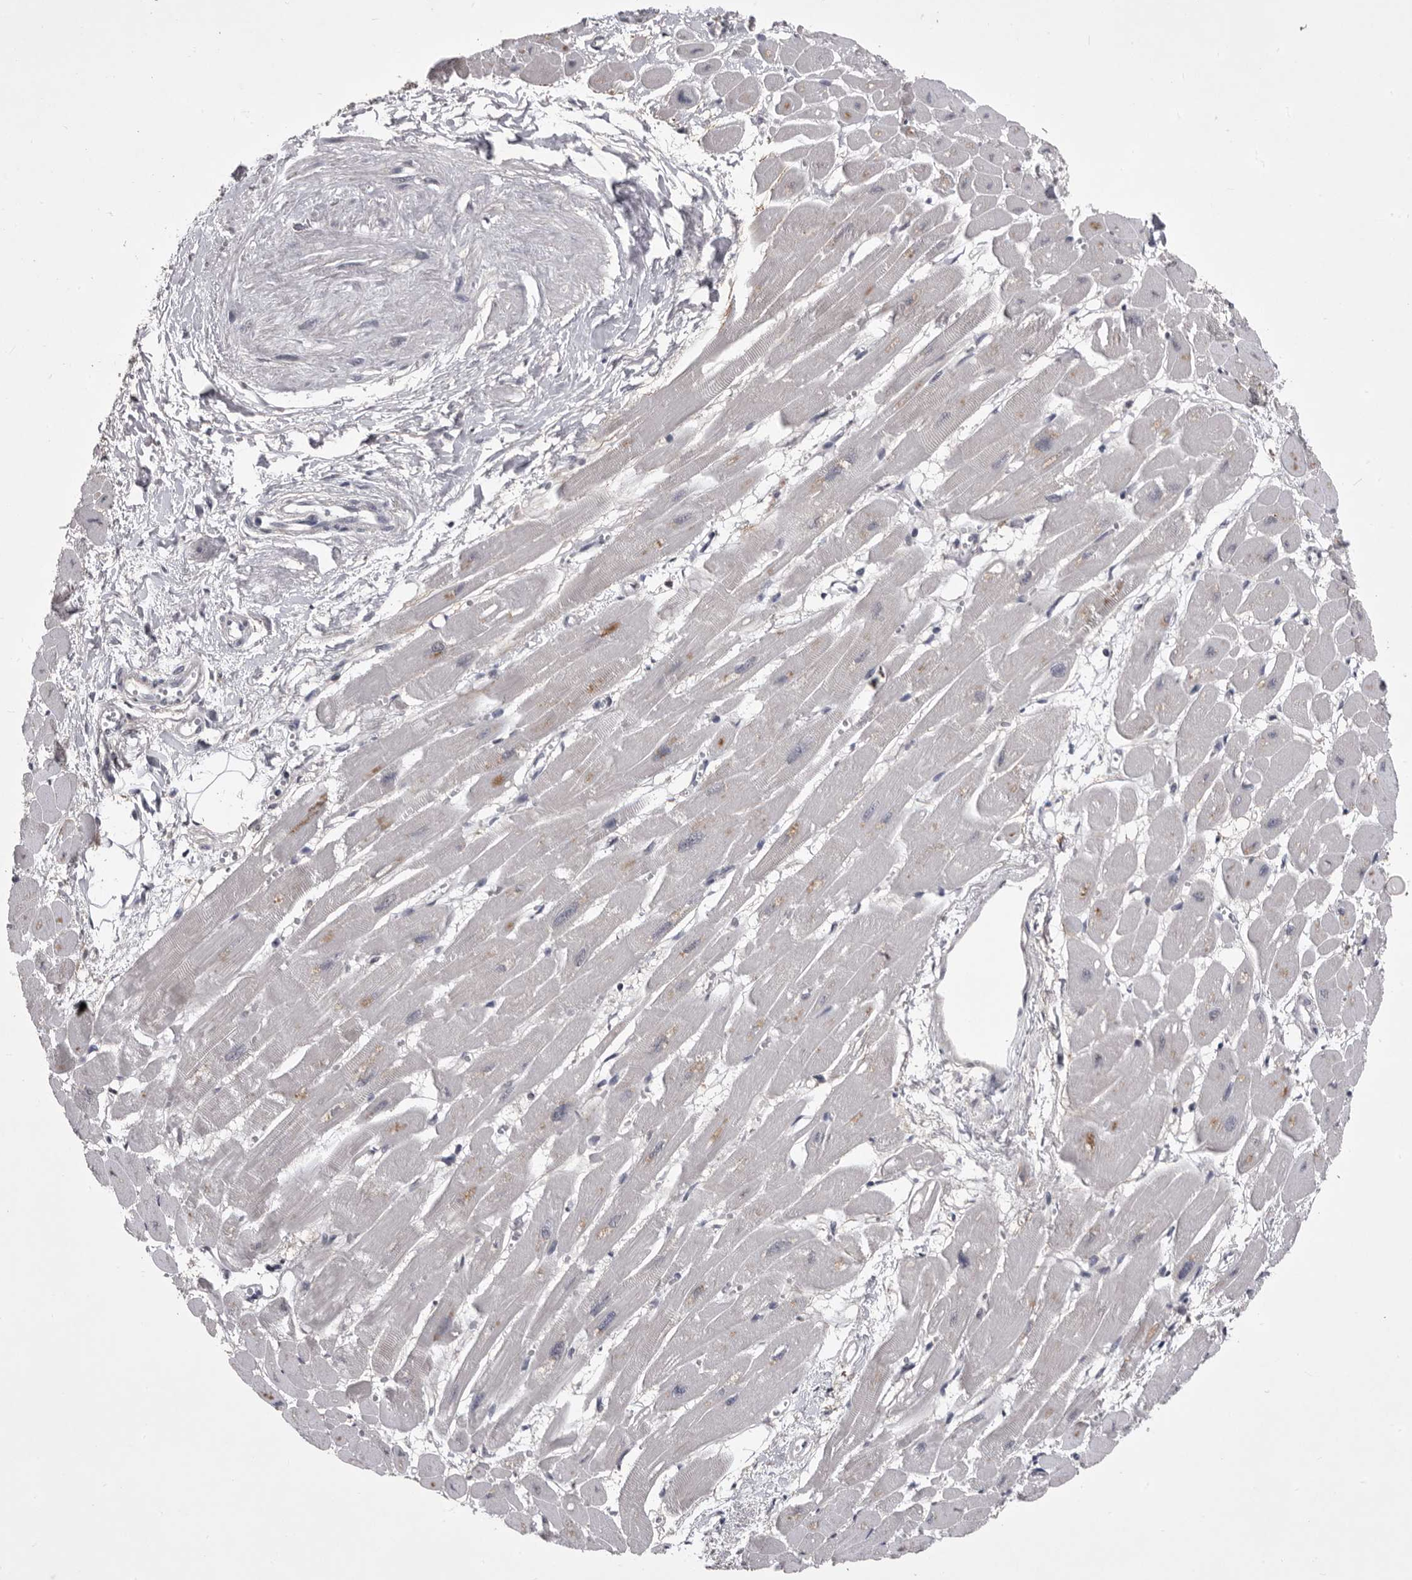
{"staining": {"intensity": "weak", "quantity": "<25%", "location": "cytoplasmic/membranous"}, "tissue": "heart muscle", "cell_type": "Cardiomyocytes", "image_type": "normal", "snomed": [{"axis": "morphology", "description": "Normal tissue, NOS"}, {"axis": "topography", "description": "Heart"}], "caption": "Human heart muscle stained for a protein using immunohistochemistry demonstrates no staining in cardiomyocytes.", "gene": "PRPF3", "patient": {"sex": "female", "age": 54}}